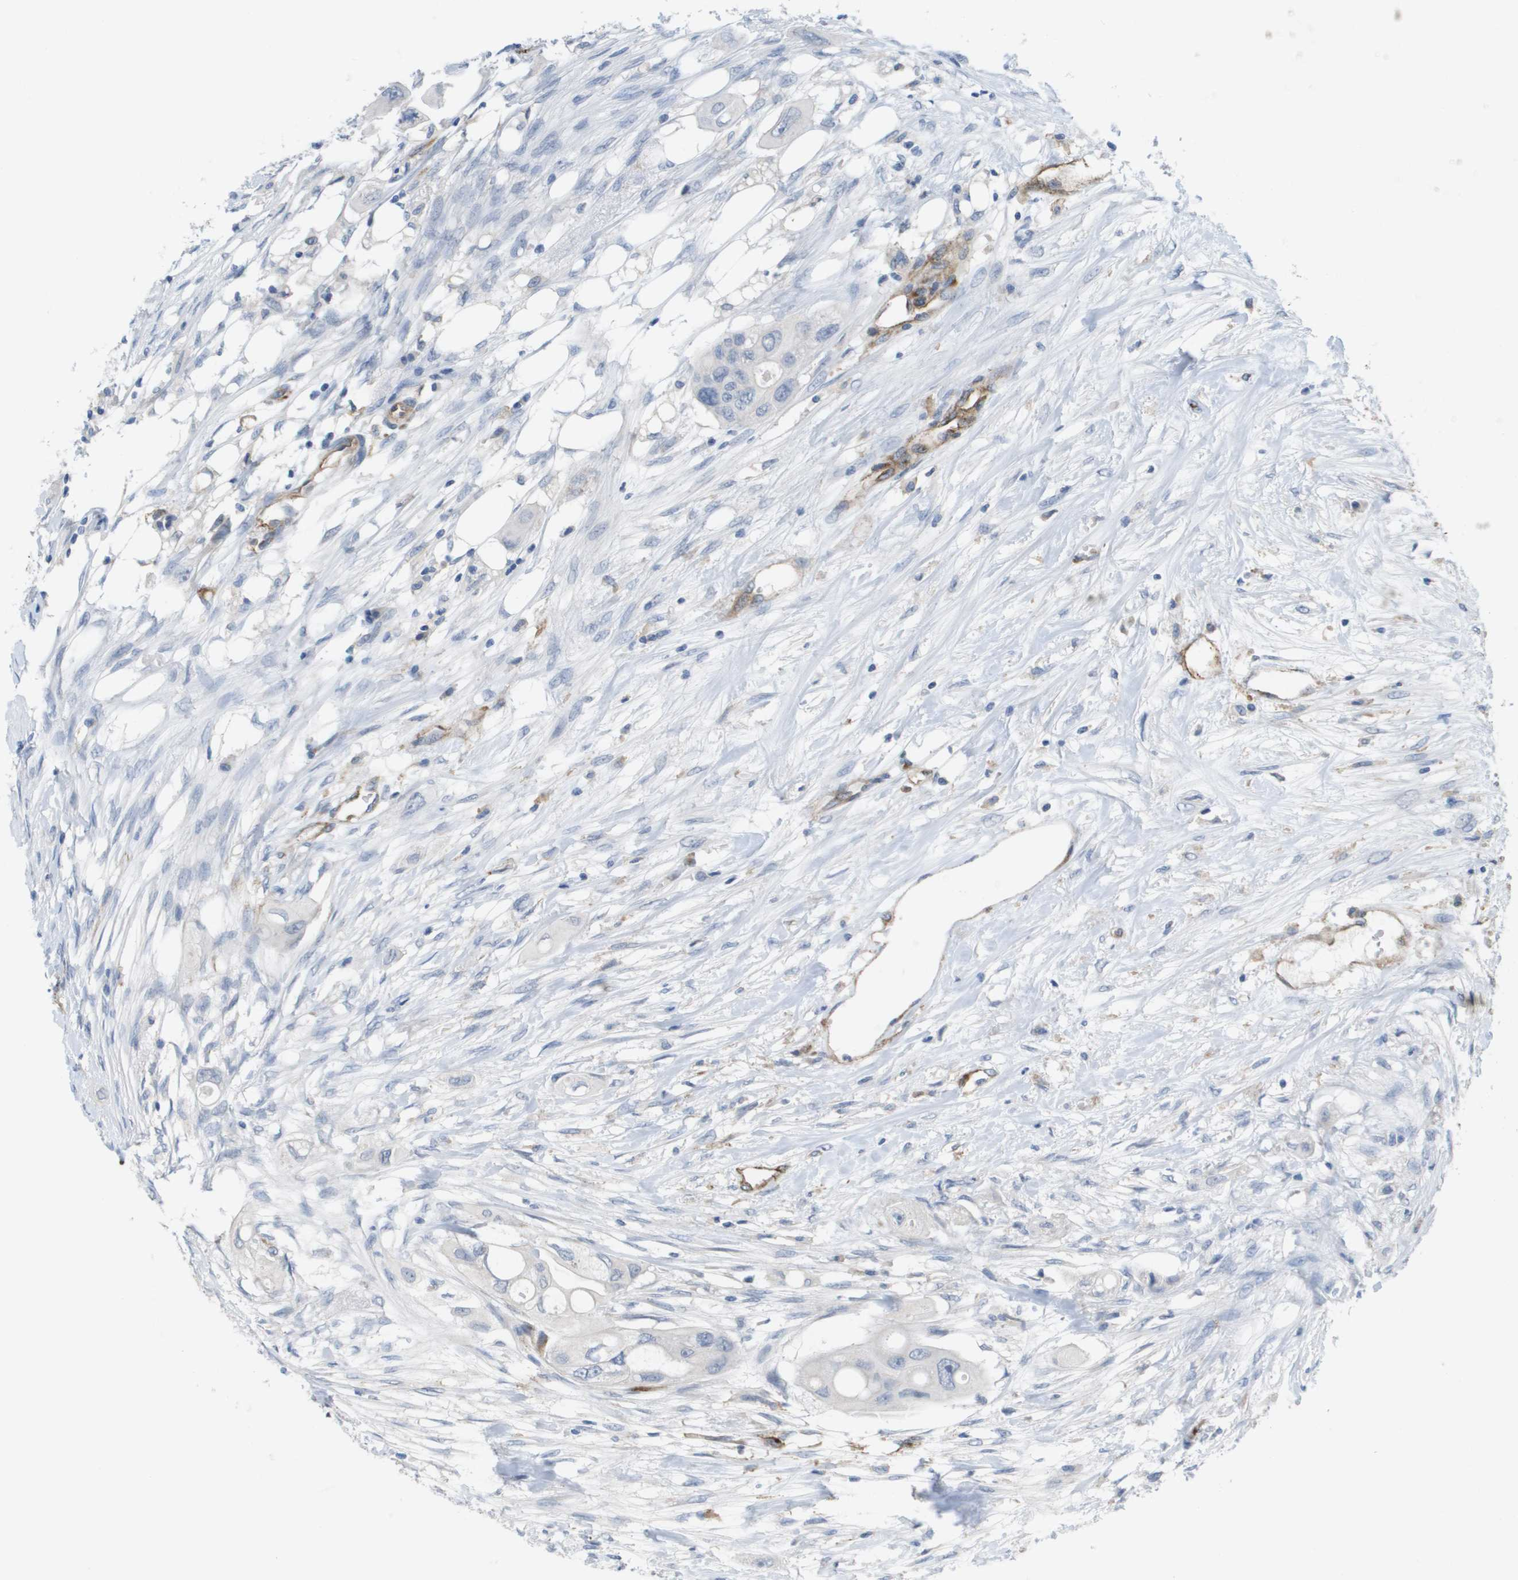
{"staining": {"intensity": "negative", "quantity": "none", "location": "none"}, "tissue": "colorectal cancer", "cell_type": "Tumor cells", "image_type": "cancer", "snomed": [{"axis": "morphology", "description": "Adenocarcinoma, NOS"}, {"axis": "topography", "description": "Colon"}], "caption": "Immunohistochemistry micrograph of colorectal adenocarcinoma stained for a protein (brown), which shows no expression in tumor cells. (IHC, brightfield microscopy, high magnification).", "gene": "ANGPT2", "patient": {"sex": "female", "age": 57}}